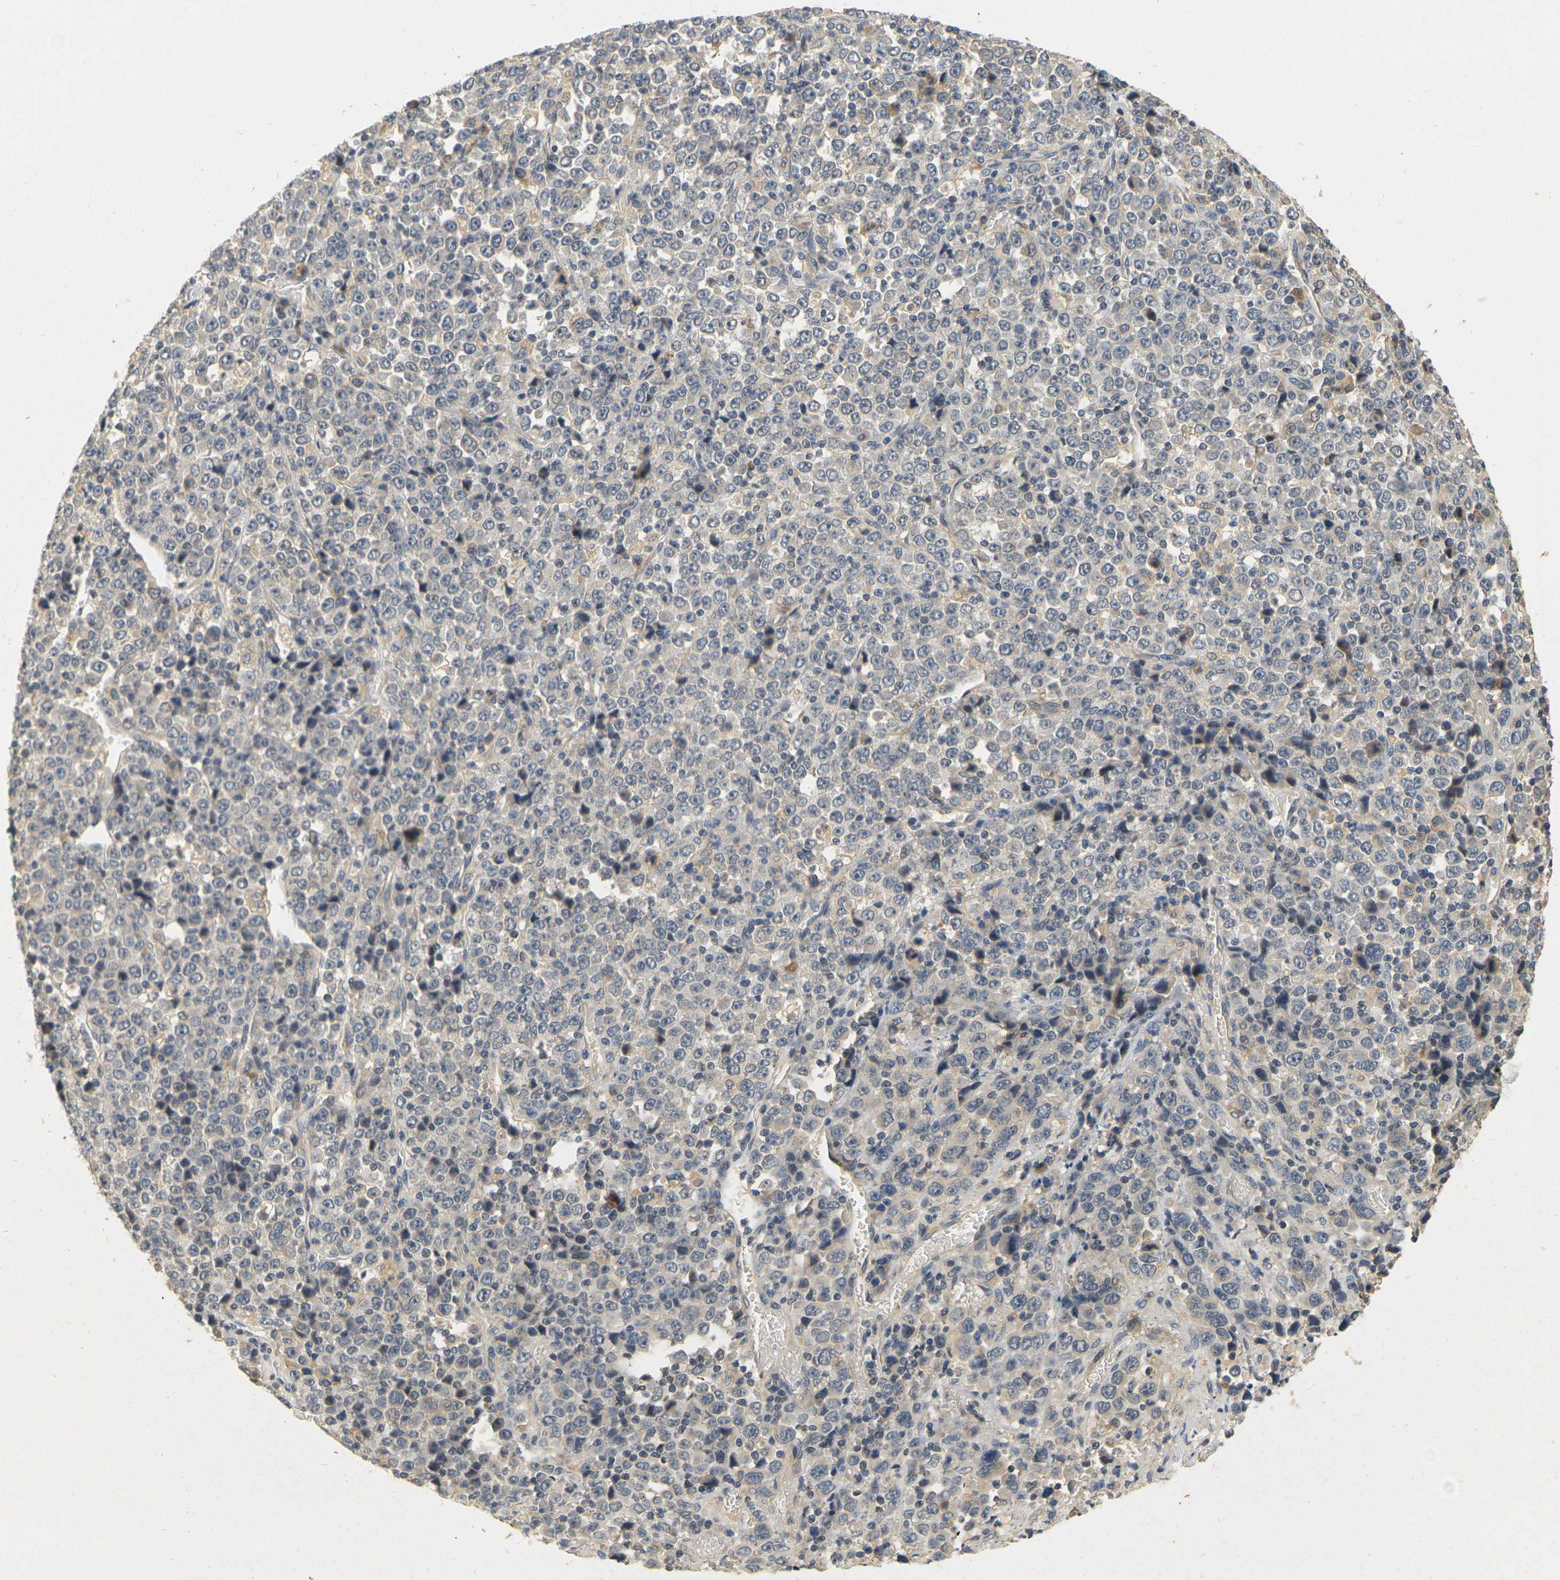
{"staining": {"intensity": "weak", "quantity": "25%-75%", "location": "cytoplasmic/membranous"}, "tissue": "stomach cancer", "cell_type": "Tumor cells", "image_type": "cancer", "snomed": [{"axis": "morphology", "description": "Normal tissue, NOS"}, {"axis": "morphology", "description": "Adenocarcinoma, NOS"}, {"axis": "topography", "description": "Stomach, upper"}, {"axis": "topography", "description": "Stomach"}], "caption": "Immunohistochemical staining of stomach cancer displays weak cytoplasmic/membranous protein positivity in about 25%-75% of tumor cells.", "gene": "GDAP1", "patient": {"sex": "male", "age": 59}}